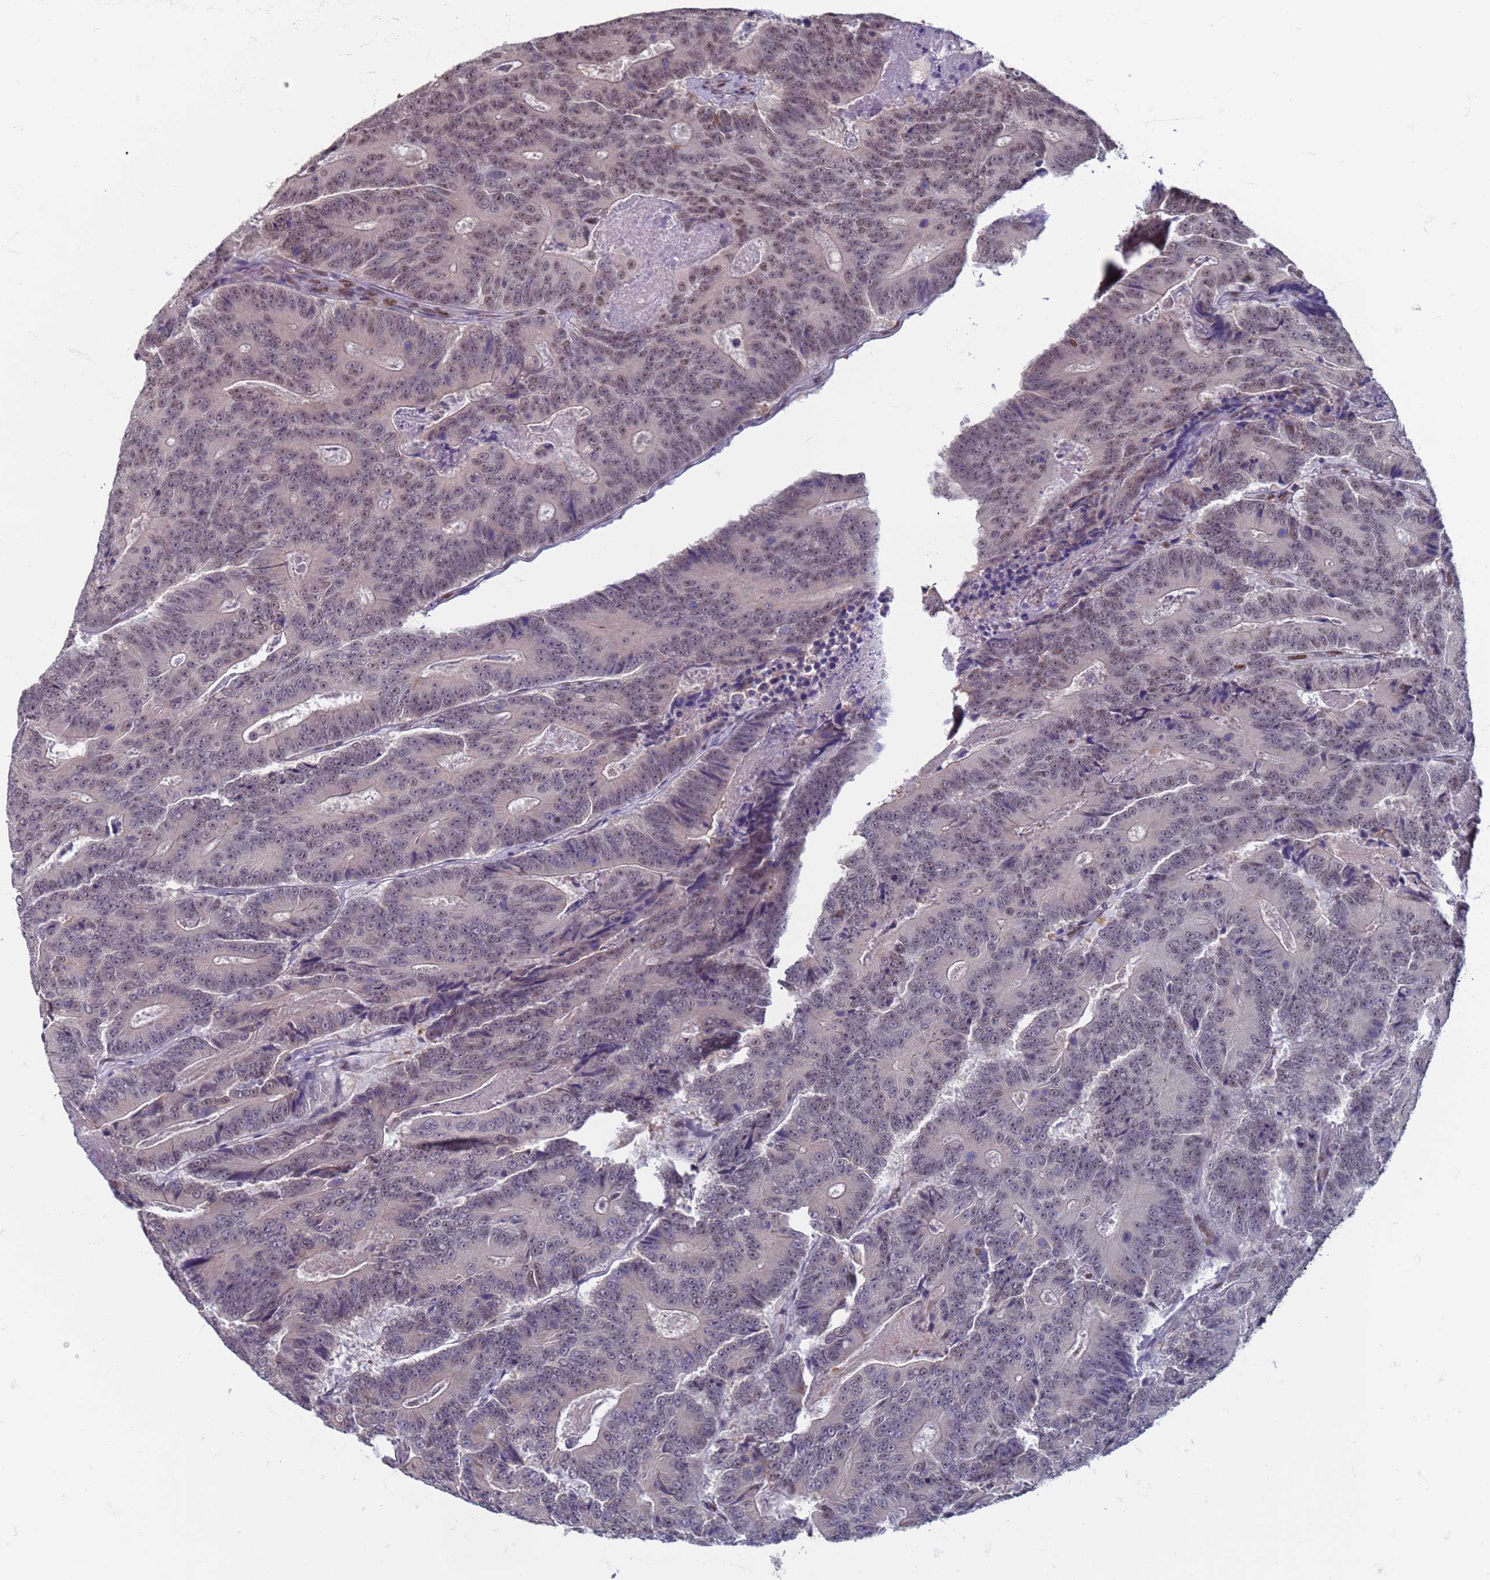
{"staining": {"intensity": "weak", "quantity": "25%-75%", "location": "nuclear"}, "tissue": "colorectal cancer", "cell_type": "Tumor cells", "image_type": "cancer", "snomed": [{"axis": "morphology", "description": "Adenocarcinoma, NOS"}, {"axis": "topography", "description": "Colon"}], "caption": "Colorectal cancer (adenocarcinoma) stained with a protein marker exhibits weak staining in tumor cells.", "gene": "SAE1", "patient": {"sex": "male", "age": 83}}